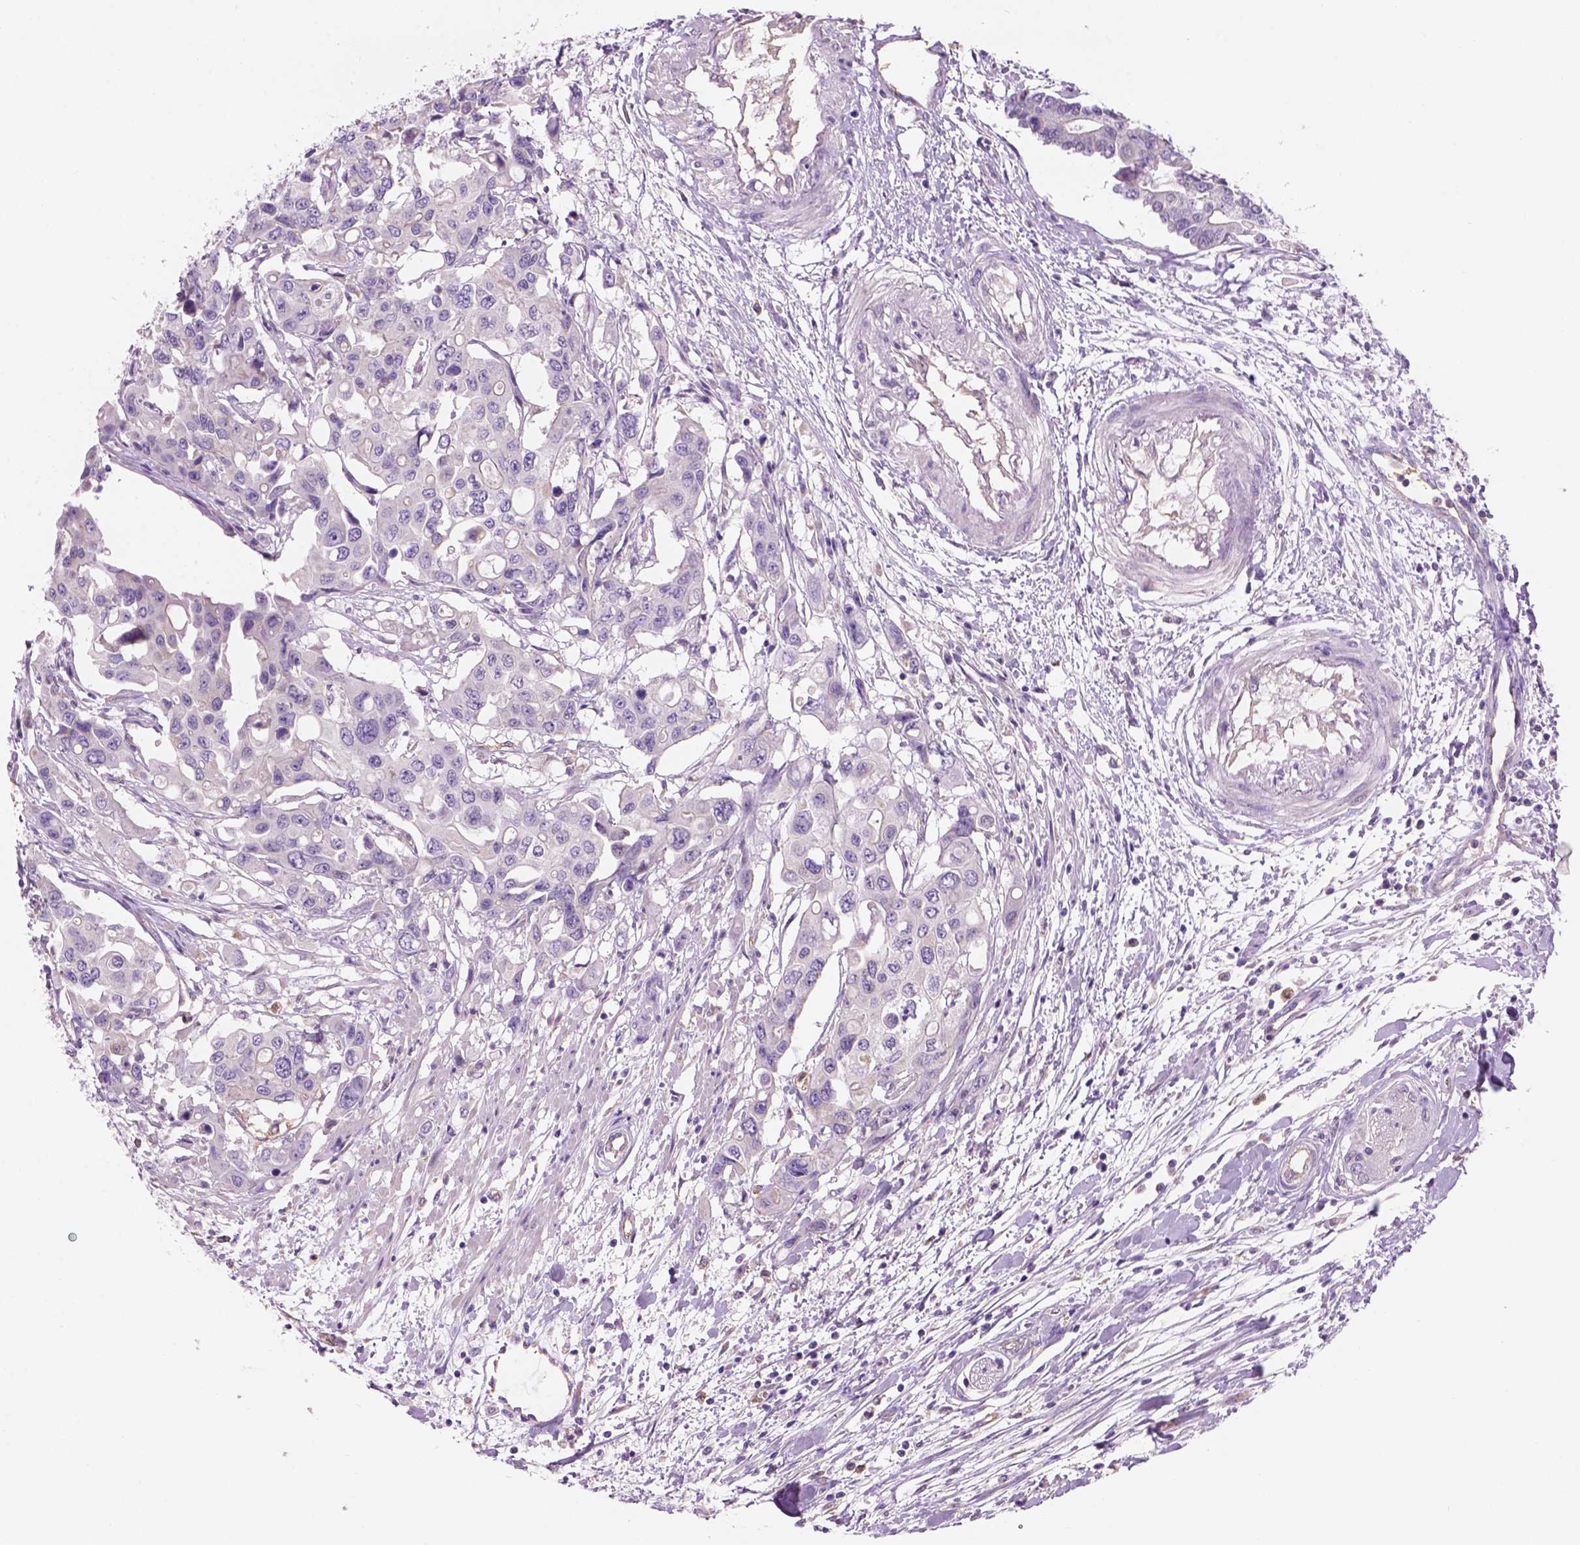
{"staining": {"intensity": "negative", "quantity": "none", "location": "none"}, "tissue": "colorectal cancer", "cell_type": "Tumor cells", "image_type": "cancer", "snomed": [{"axis": "morphology", "description": "Adenocarcinoma, NOS"}, {"axis": "topography", "description": "Colon"}], "caption": "Tumor cells show no significant protein positivity in colorectal adenocarcinoma. (Brightfield microscopy of DAB immunohistochemistry at high magnification).", "gene": "CD84", "patient": {"sex": "male", "age": 77}}